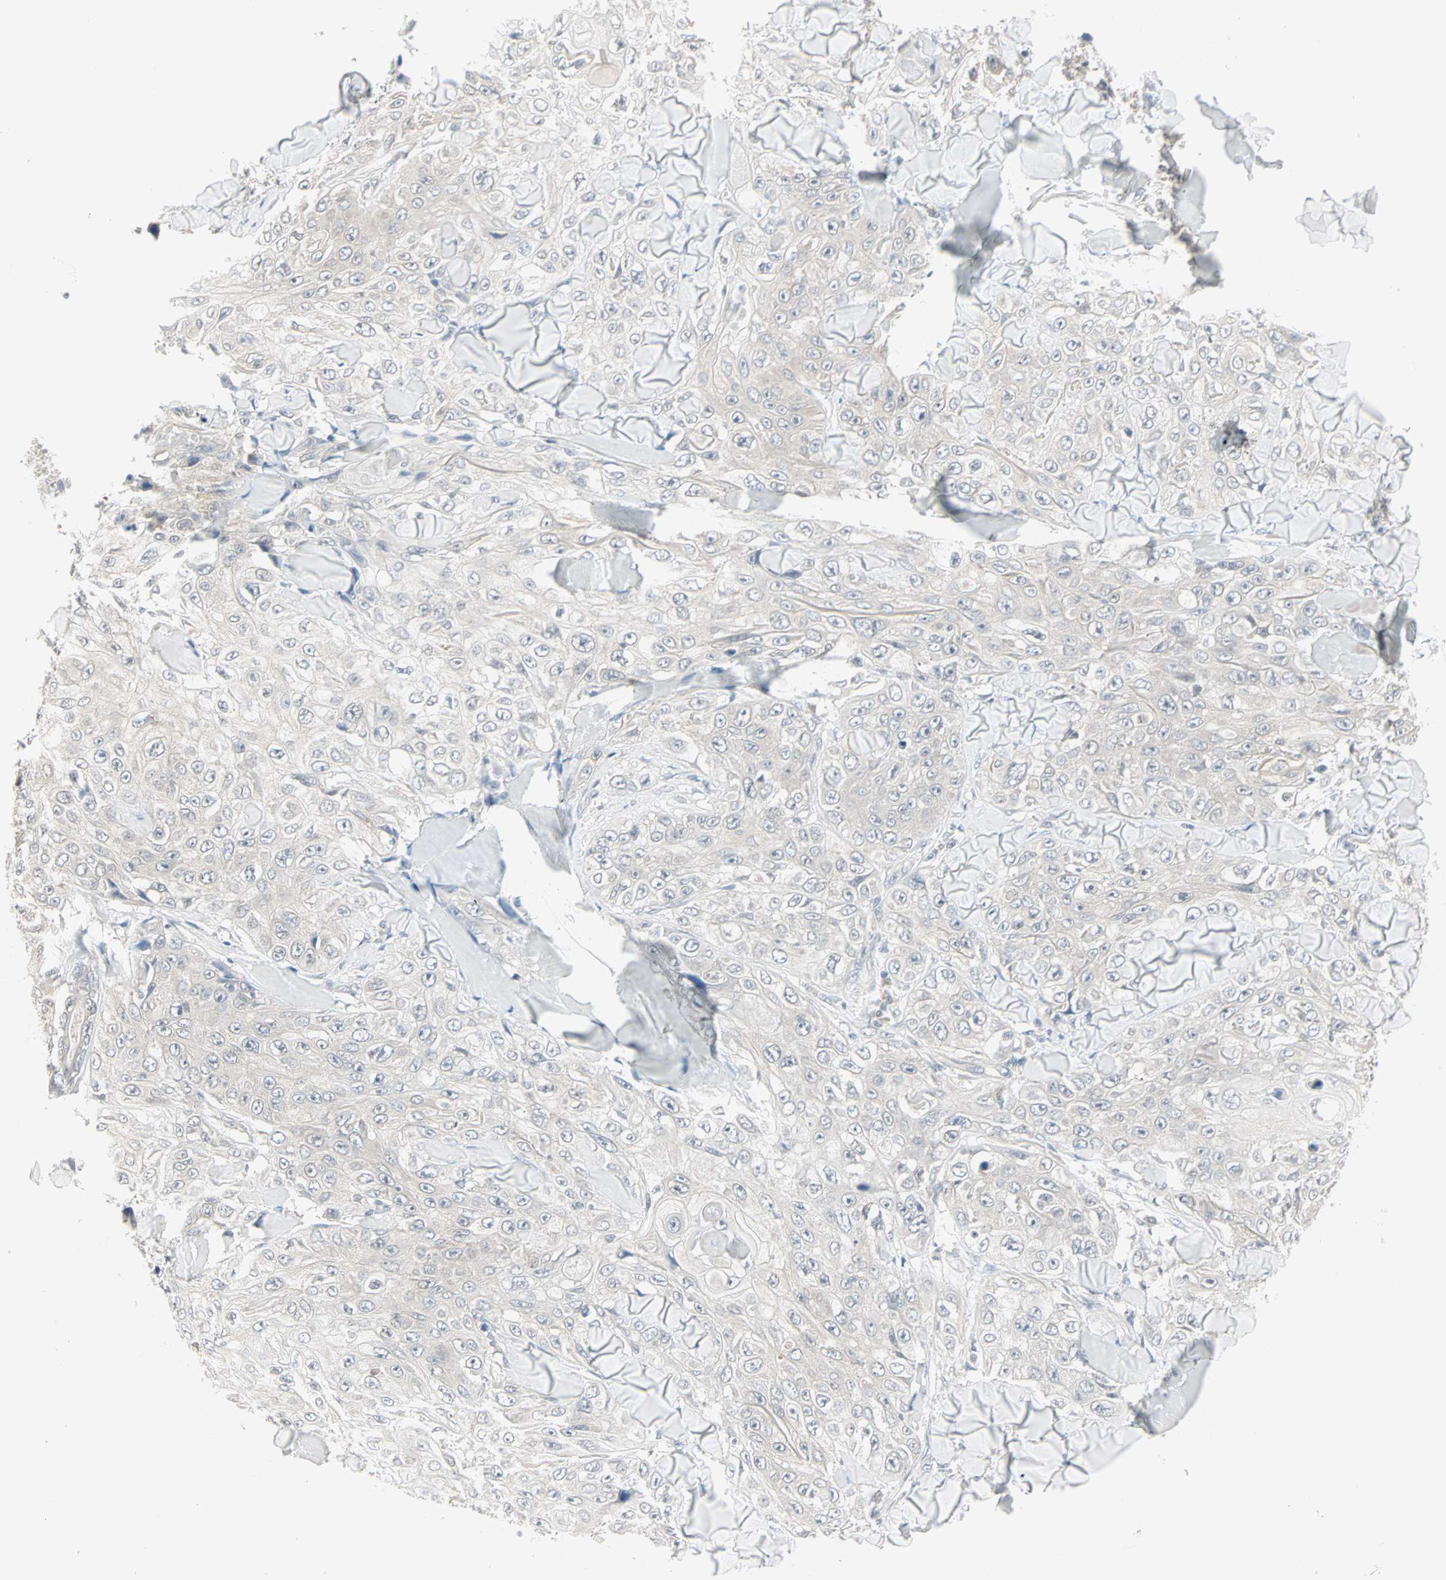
{"staining": {"intensity": "negative", "quantity": "none", "location": "none"}, "tissue": "skin cancer", "cell_type": "Tumor cells", "image_type": "cancer", "snomed": [{"axis": "morphology", "description": "Squamous cell carcinoma, NOS"}, {"axis": "topography", "description": "Skin"}], "caption": "The immunohistochemistry (IHC) photomicrograph has no significant staining in tumor cells of skin cancer (squamous cell carcinoma) tissue. (Stains: DAB IHC with hematoxylin counter stain, Microscopy: brightfield microscopy at high magnification).", "gene": "PTPA", "patient": {"sex": "male", "age": 86}}